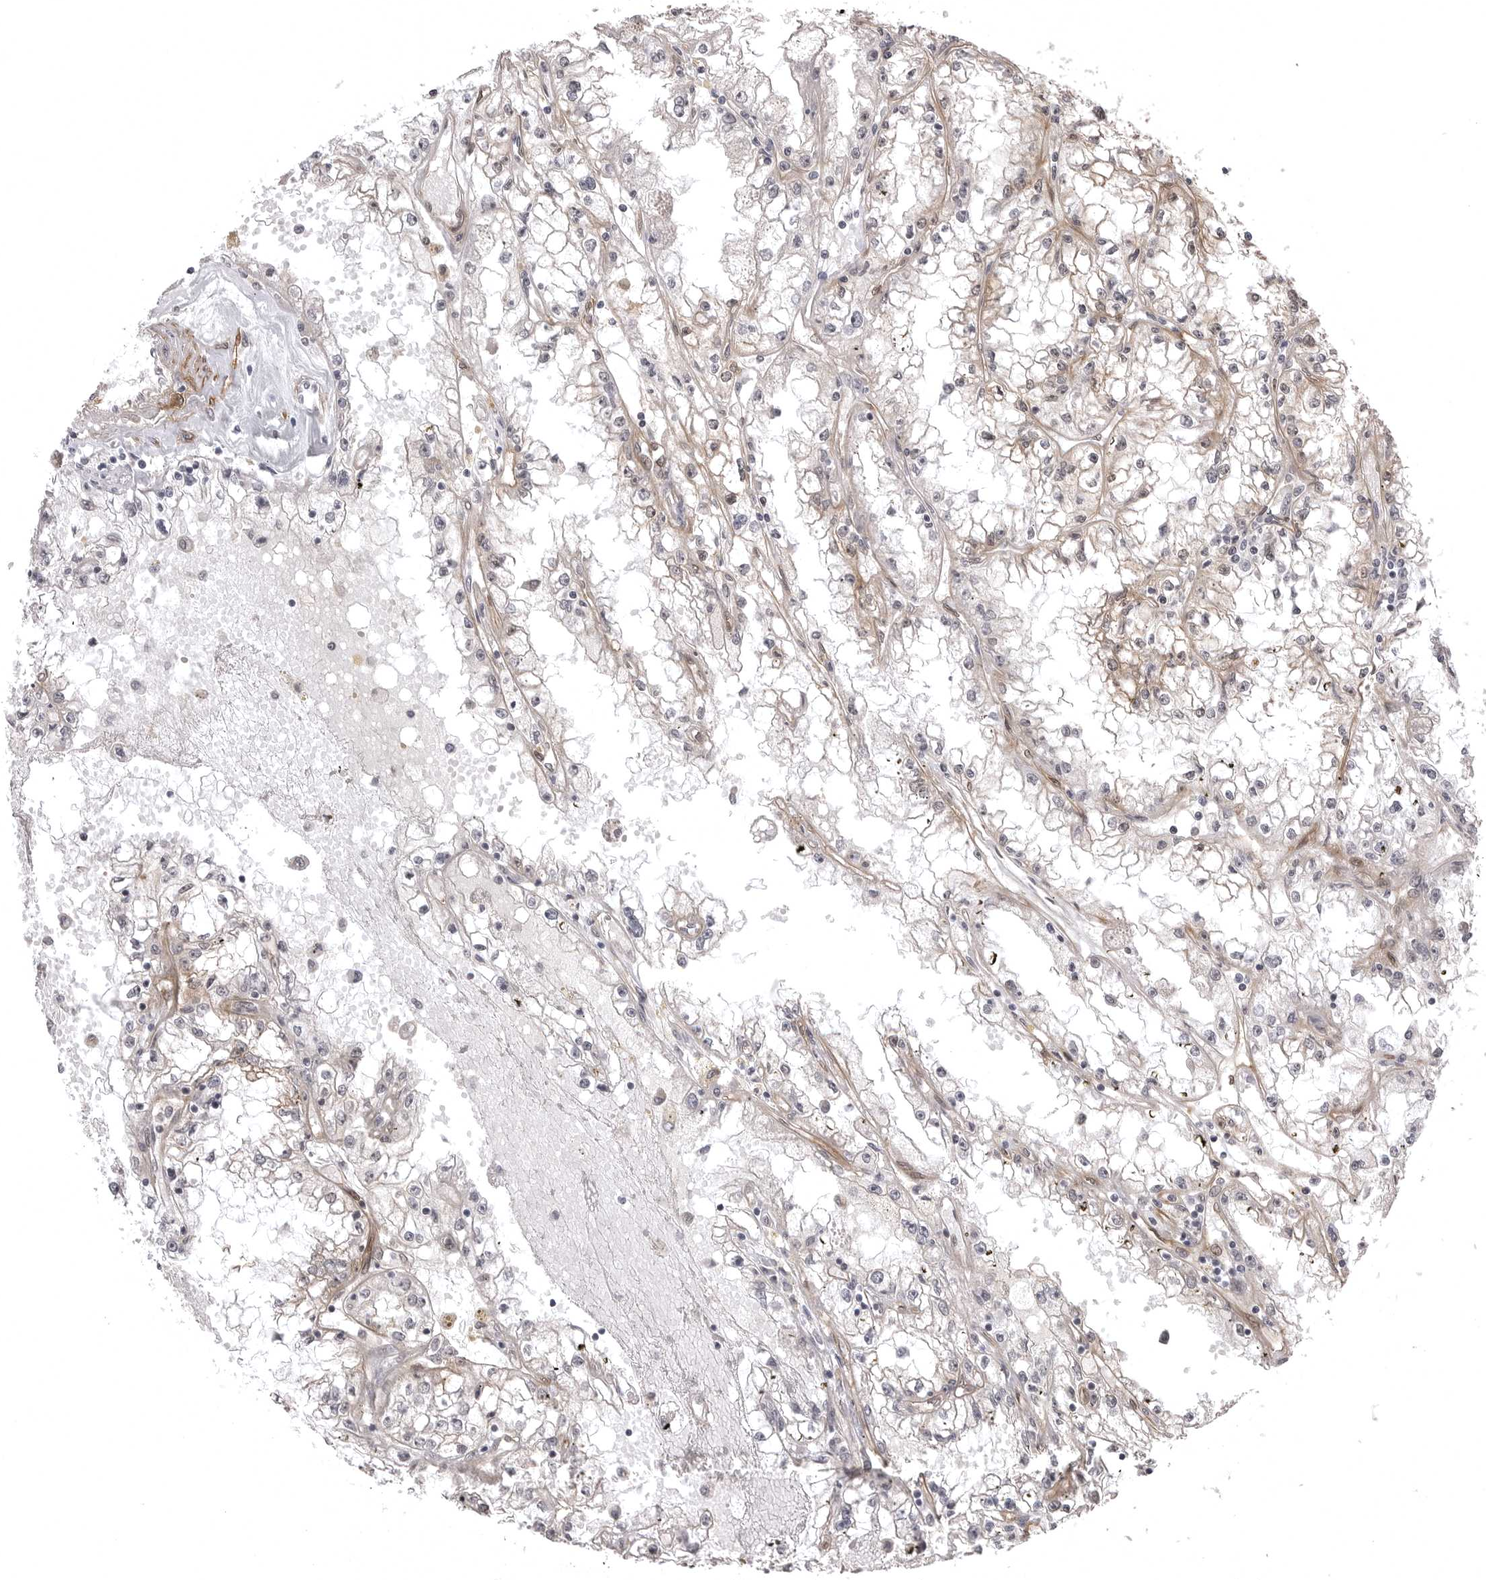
{"staining": {"intensity": "negative", "quantity": "none", "location": "none"}, "tissue": "renal cancer", "cell_type": "Tumor cells", "image_type": "cancer", "snomed": [{"axis": "morphology", "description": "Adenocarcinoma, NOS"}, {"axis": "topography", "description": "Kidney"}], "caption": "This is an IHC photomicrograph of renal cancer (adenocarcinoma). There is no staining in tumor cells.", "gene": "SORBS1", "patient": {"sex": "male", "age": 56}}